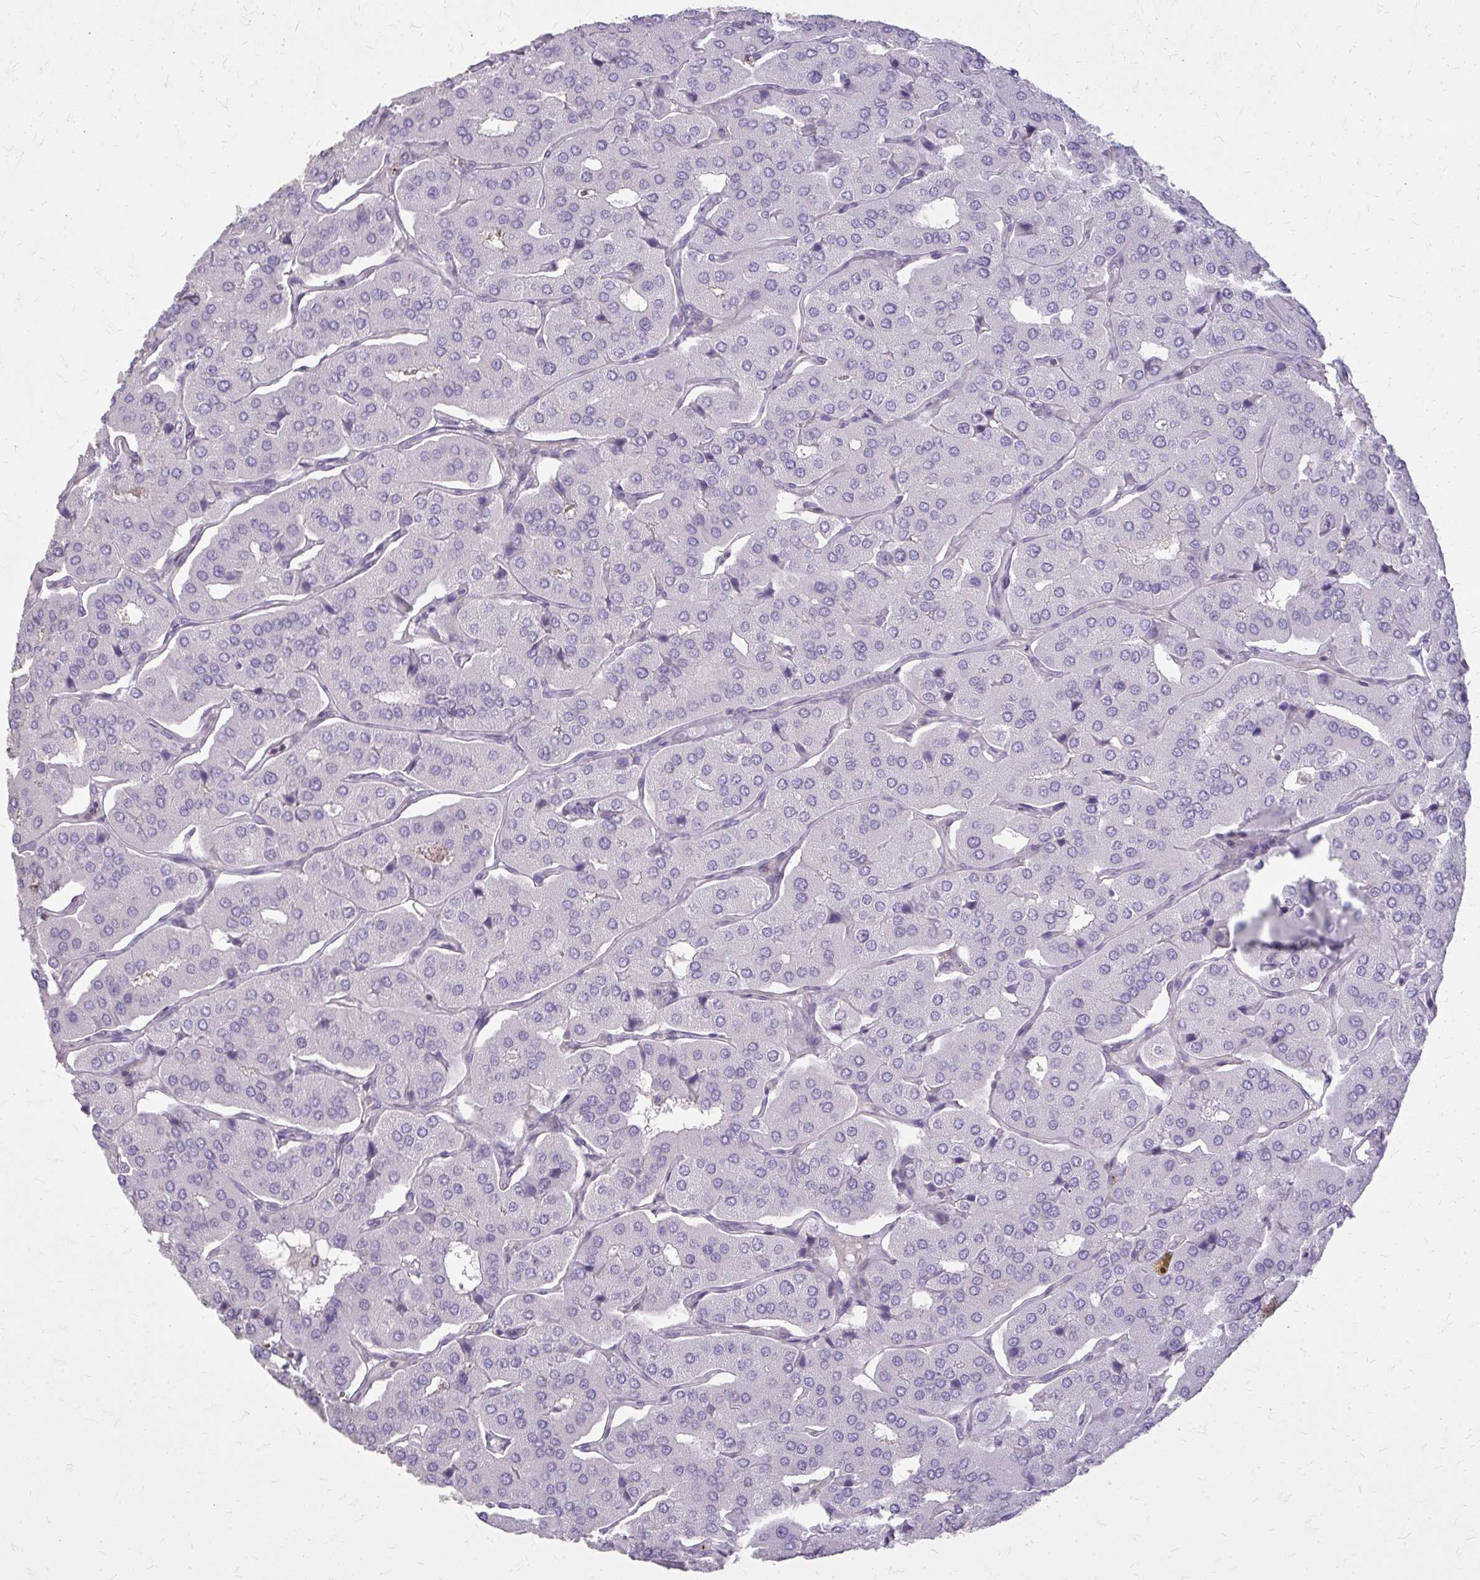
{"staining": {"intensity": "negative", "quantity": "none", "location": "none"}, "tissue": "parathyroid gland", "cell_type": "Glandular cells", "image_type": "normal", "snomed": [{"axis": "morphology", "description": "Normal tissue, NOS"}, {"axis": "morphology", "description": "Adenoma, NOS"}, {"axis": "topography", "description": "Parathyroid gland"}], "caption": "This image is of unremarkable parathyroid gland stained with immunohistochemistry to label a protein in brown with the nuclei are counter-stained blue. There is no staining in glandular cells. The staining was performed using DAB (3,3'-diaminobenzidine) to visualize the protein expression in brown, while the nuclei were stained in blue with hematoxylin (Magnification: 20x).", "gene": "TENM4", "patient": {"sex": "female", "age": 86}}